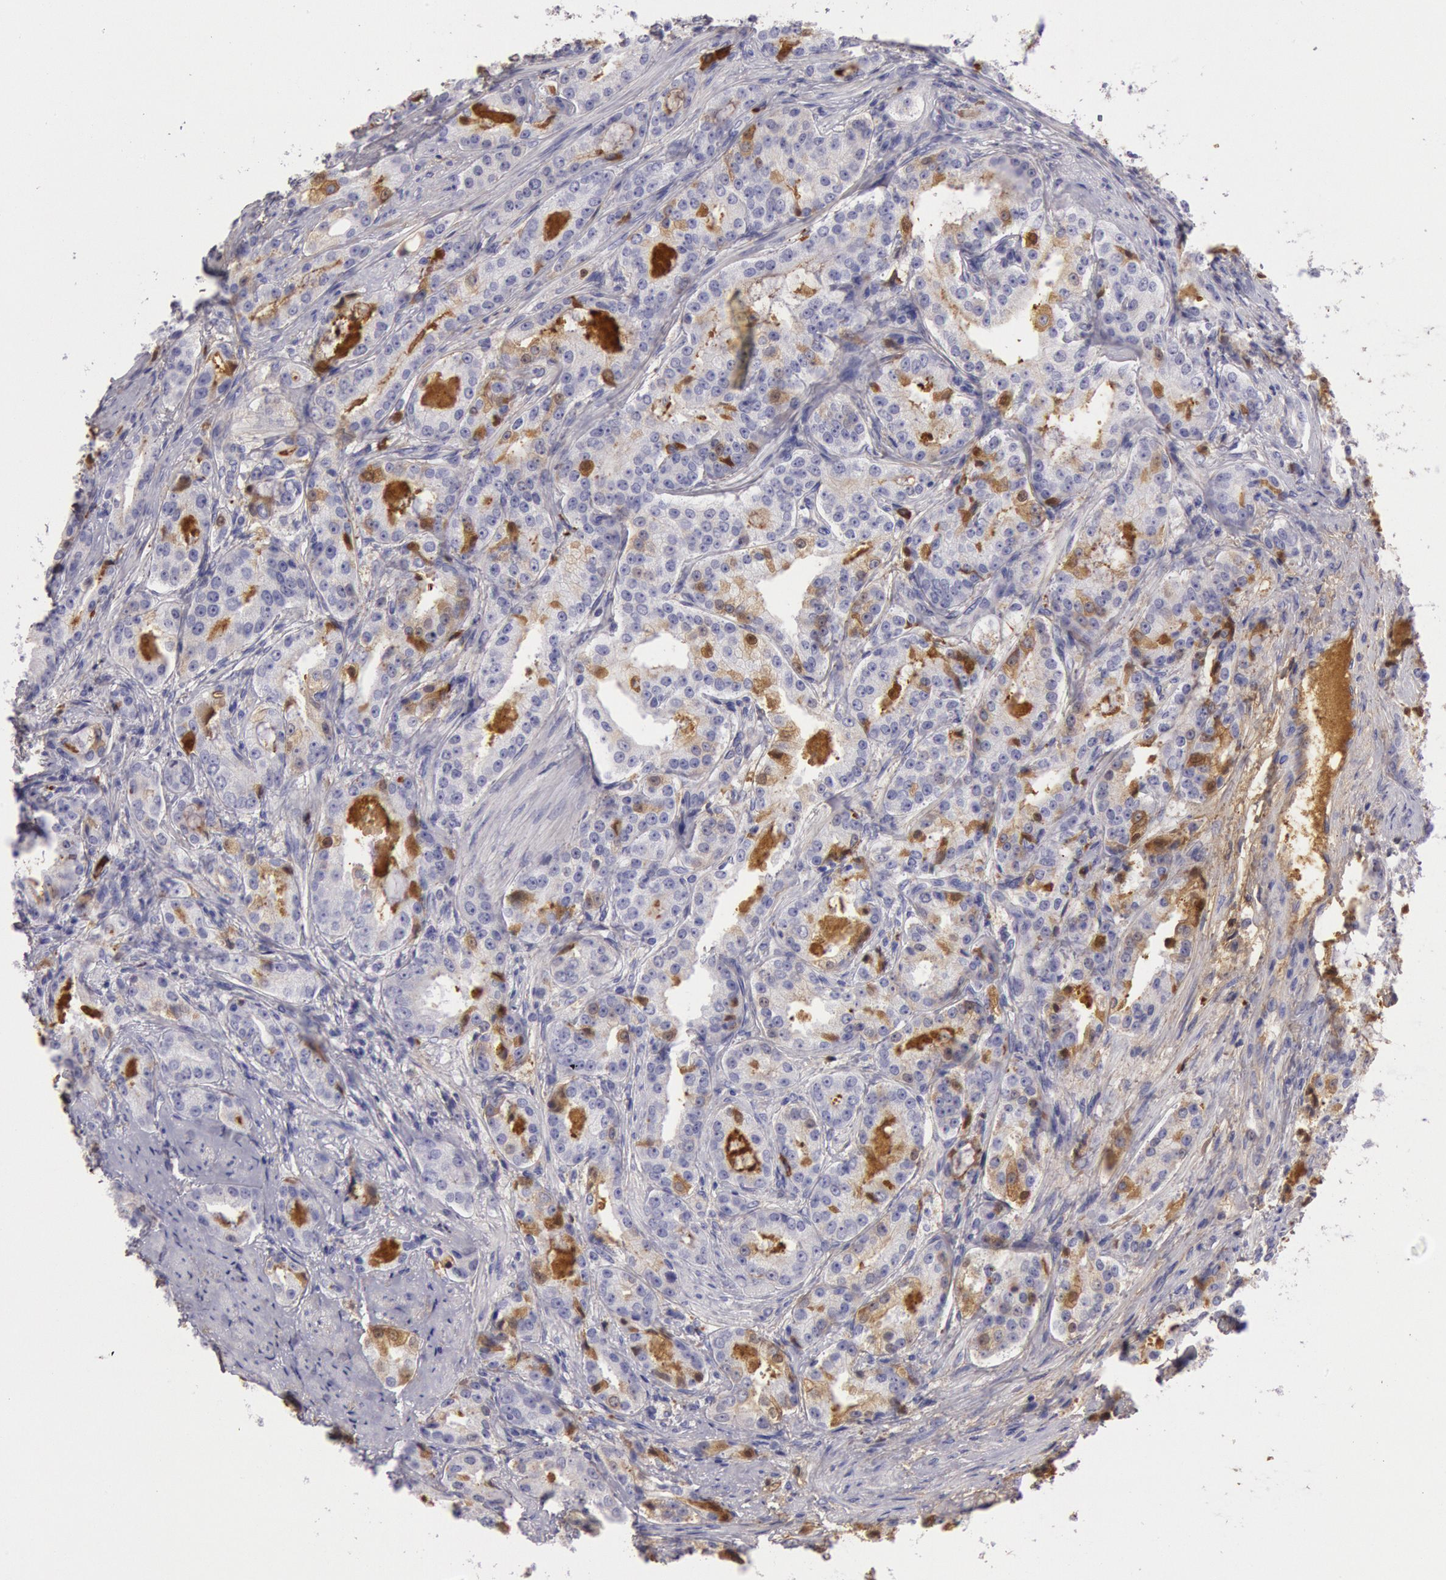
{"staining": {"intensity": "weak", "quantity": "25%-75%", "location": "cytoplasmic/membranous"}, "tissue": "prostate cancer", "cell_type": "Tumor cells", "image_type": "cancer", "snomed": [{"axis": "morphology", "description": "Adenocarcinoma, Medium grade"}, {"axis": "topography", "description": "Prostate"}], "caption": "High-power microscopy captured an immunohistochemistry (IHC) image of prostate adenocarcinoma (medium-grade), revealing weak cytoplasmic/membranous expression in approximately 25%-75% of tumor cells.", "gene": "IGHG1", "patient": {"sex": "male", "age": 72}}